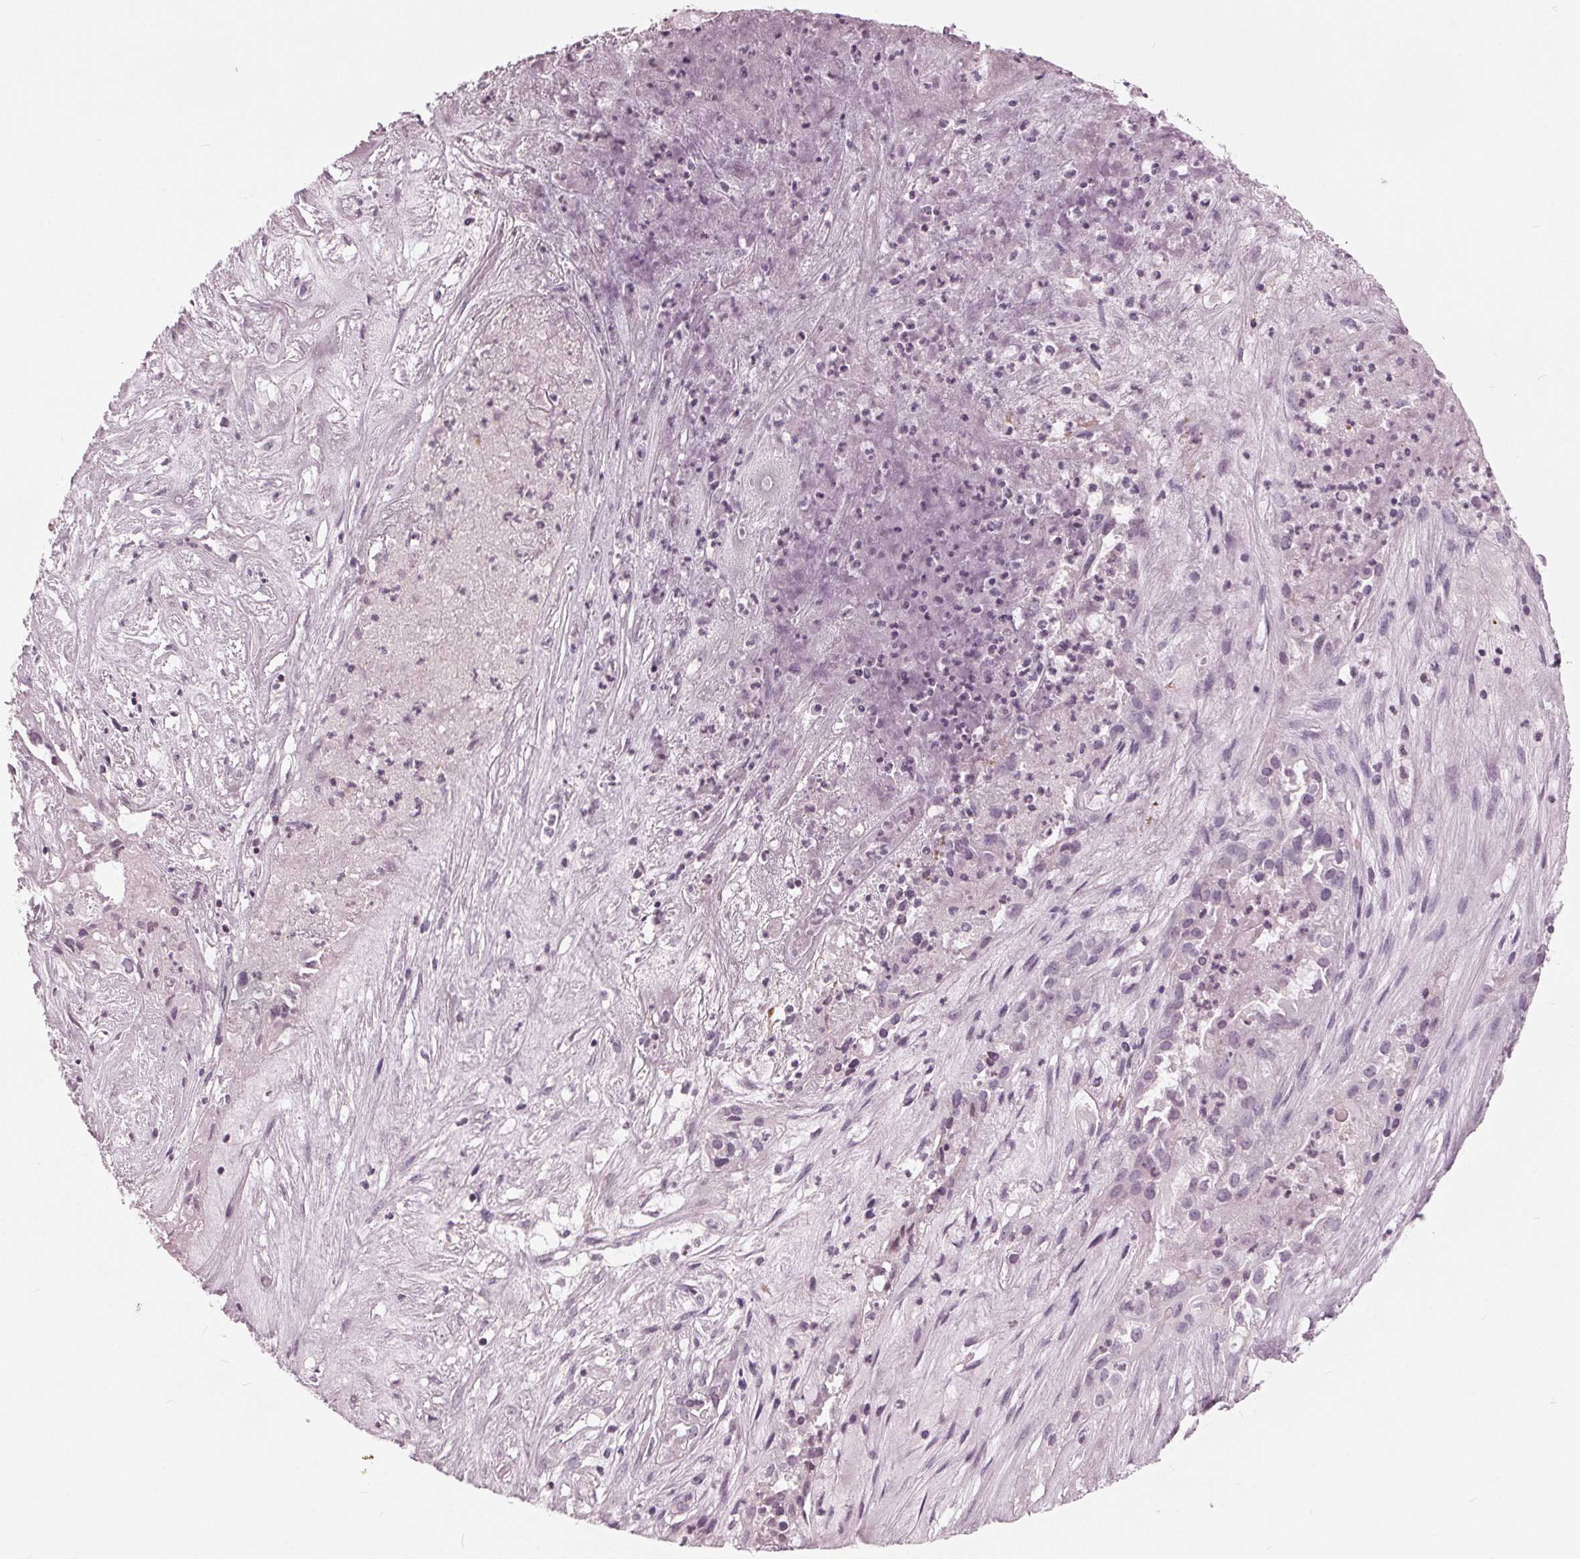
{"staining": {"intensity": "negative", "quantity": "none", "location": "none"}, "tissue": "ovarian cancer", "cell_type": "Tumor cells", "image_type": "cancer", "snomed": [{"axis": "morphology", "description": "Carcinoma, endometroid"}, {"axis": "topography", "description": "Ovary"}], "caption": "Ovarian cancer (endometroid carcinoma) was stained to show a protein in brown. There is no significant expression in tumor cells.", "gene": "SLC9A4", "patient": {"sex": "female", "age": 64}}